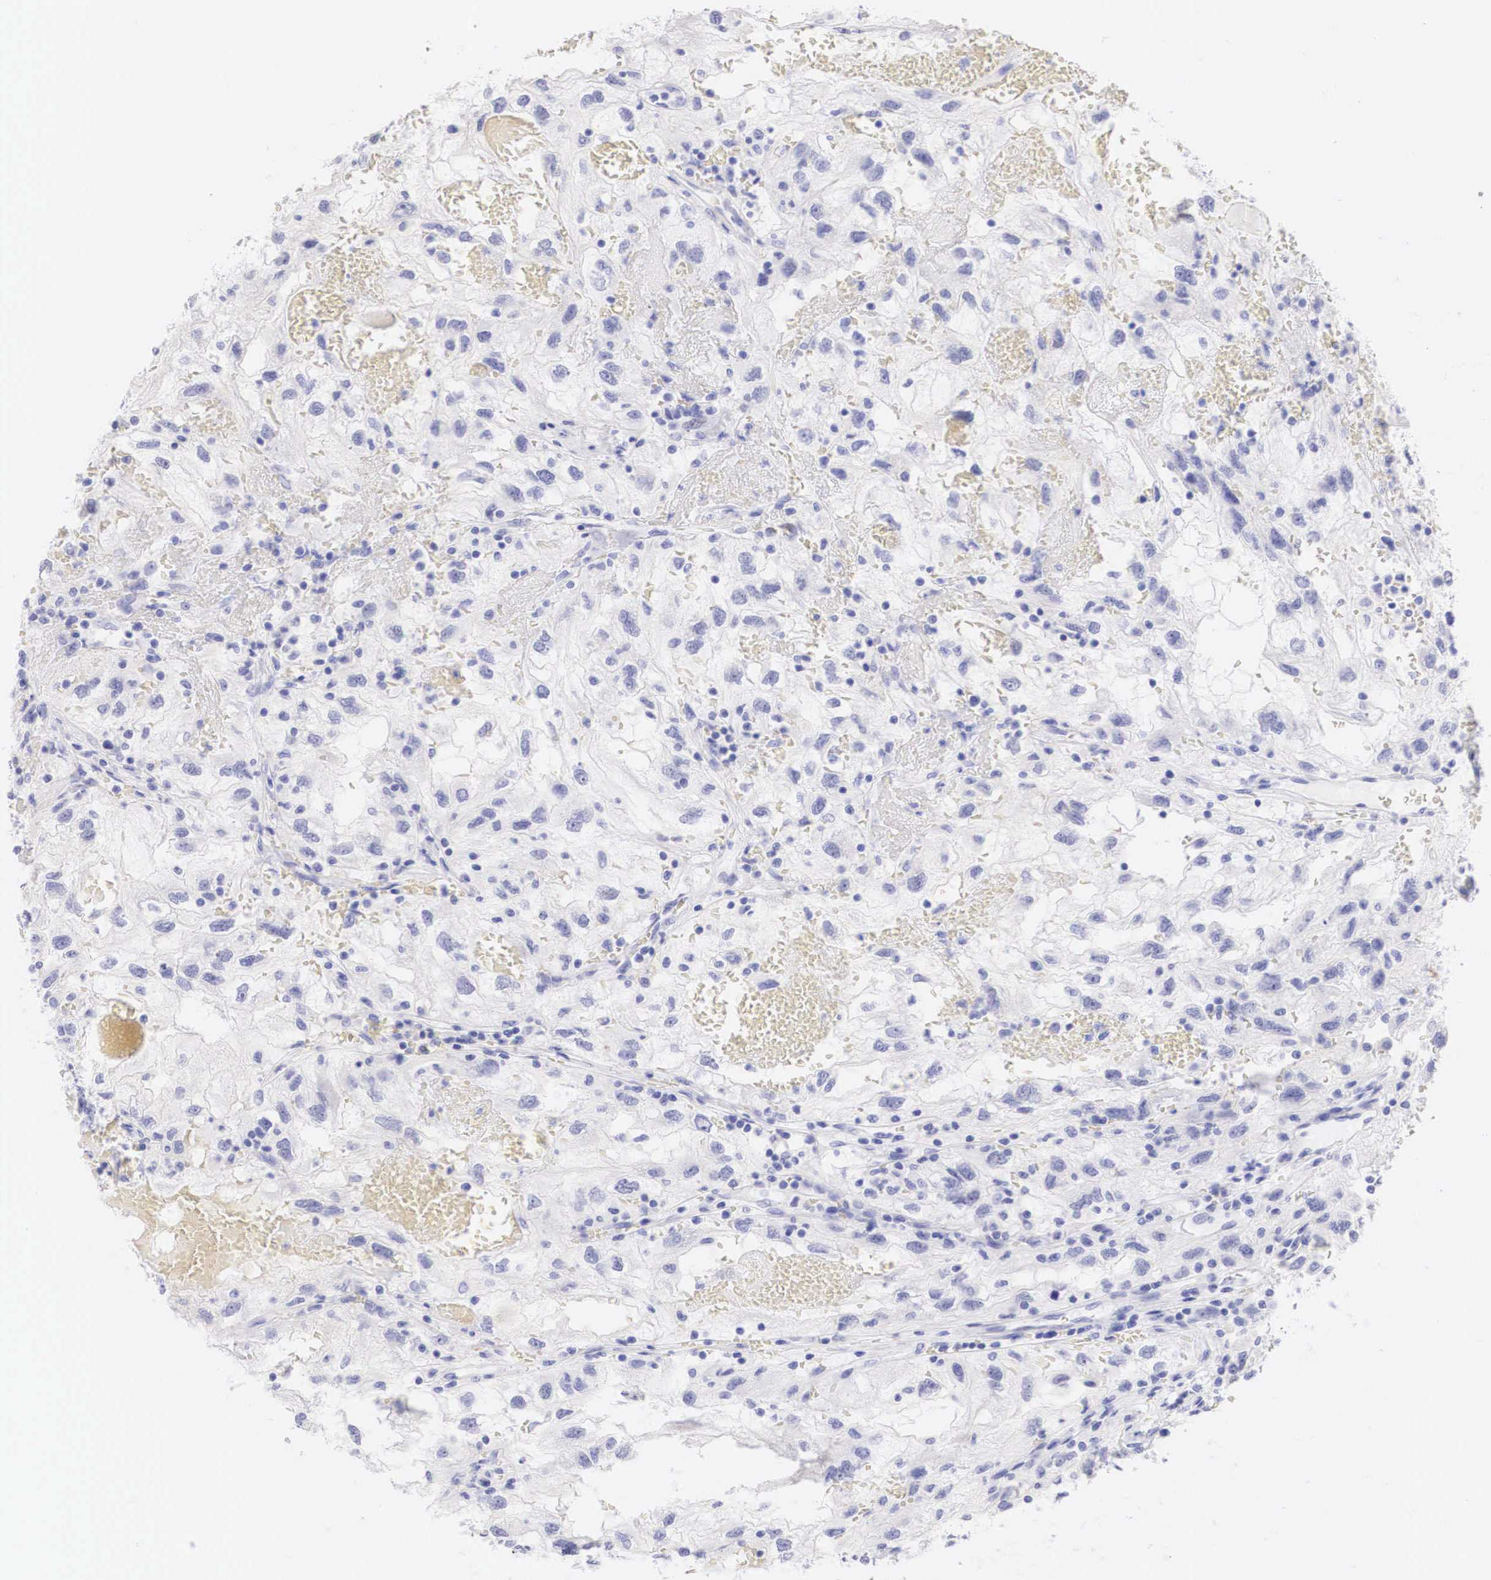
{"staining": {"intensity": "negative", "quantity": "none", "location": "none"}, "tissue": "renal cancer", "cell_type": "Tumor cells", "image_type": "cancer", "snomed": [{"axis": "morphology", "description": "Normal tissue, NOS"}, {"axis": "morphology", "description": "Adenocarcinoma, NOS"}, {"axis": "topography", "description": "Kidney"}], "caption": "This histopathology image is of renal cancer (adenocarcinoma) stained with immunohistochemistry (IHC) to label a protein in brown with the nuclei are counter-stained blue. There is no positivity in tumor cells. The staining is performed using DAB (3,3'-diaminobenzidine) brown chromogen with nuclei counter-stained in using hematoxylin.", "gene": "TYR", "patient": {"sex": "male", "age": 71}}